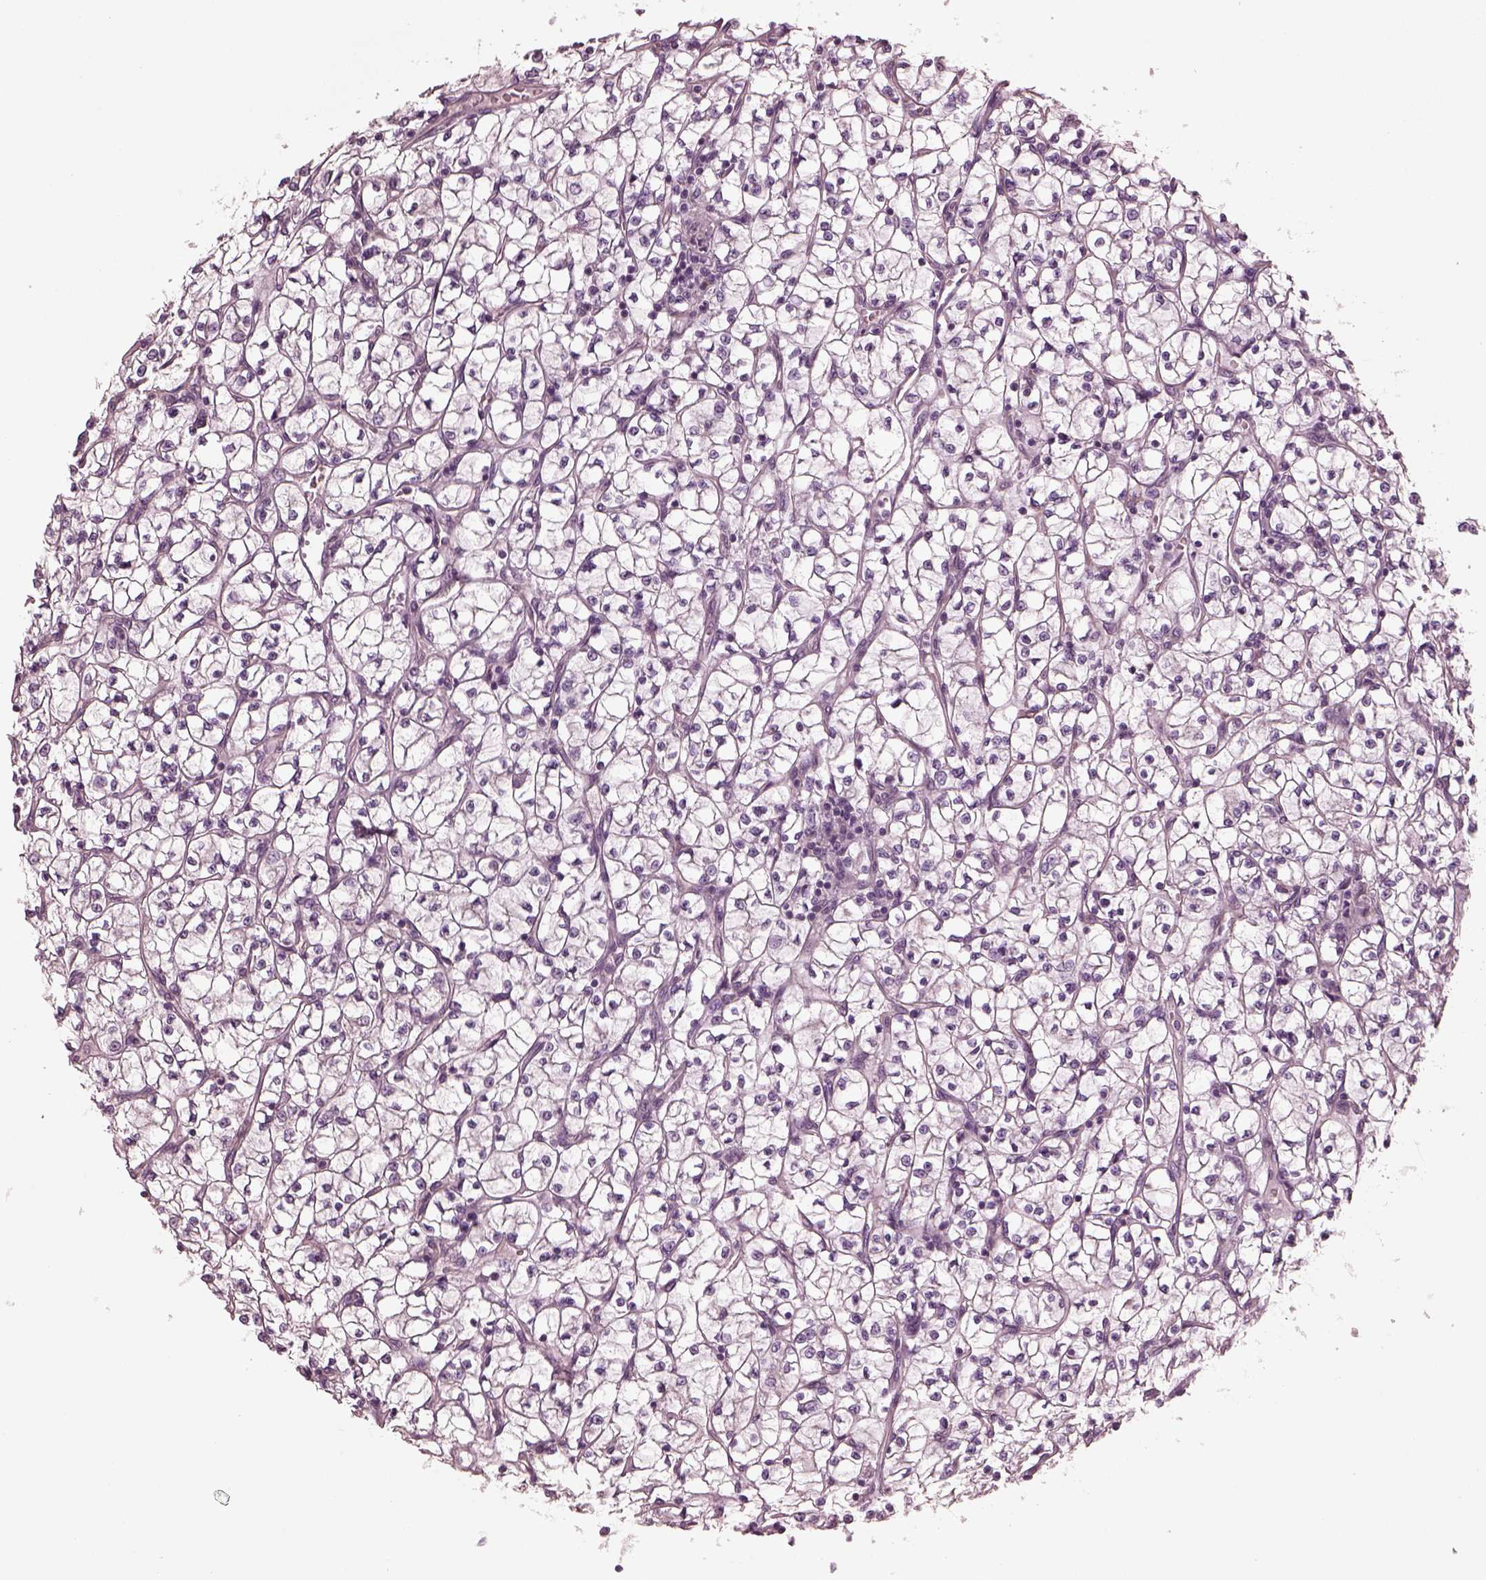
{"staining": {"intensity": "negative", "quantity": "none", "location": "none"}, "tissue": "renal cancer", "cell_type": "Tumor cells", "image_type": "cancer", "snomed": [{"axis": "morphology", "description": "Adenocarcinoma, NOS"}, {"axis": "topography", "description": "Kidney"}], "caption": "High magnification brightfield microscopy of renal cancer (adenocarcinoma) stained with DAB (3,3'-diaminobenzidine) (brown) and counterstained with hematoxylin (blue): tumor cells show no significant expression.", "gene": "ODAD1", "patient": {"sex": "female", "age": 64}}